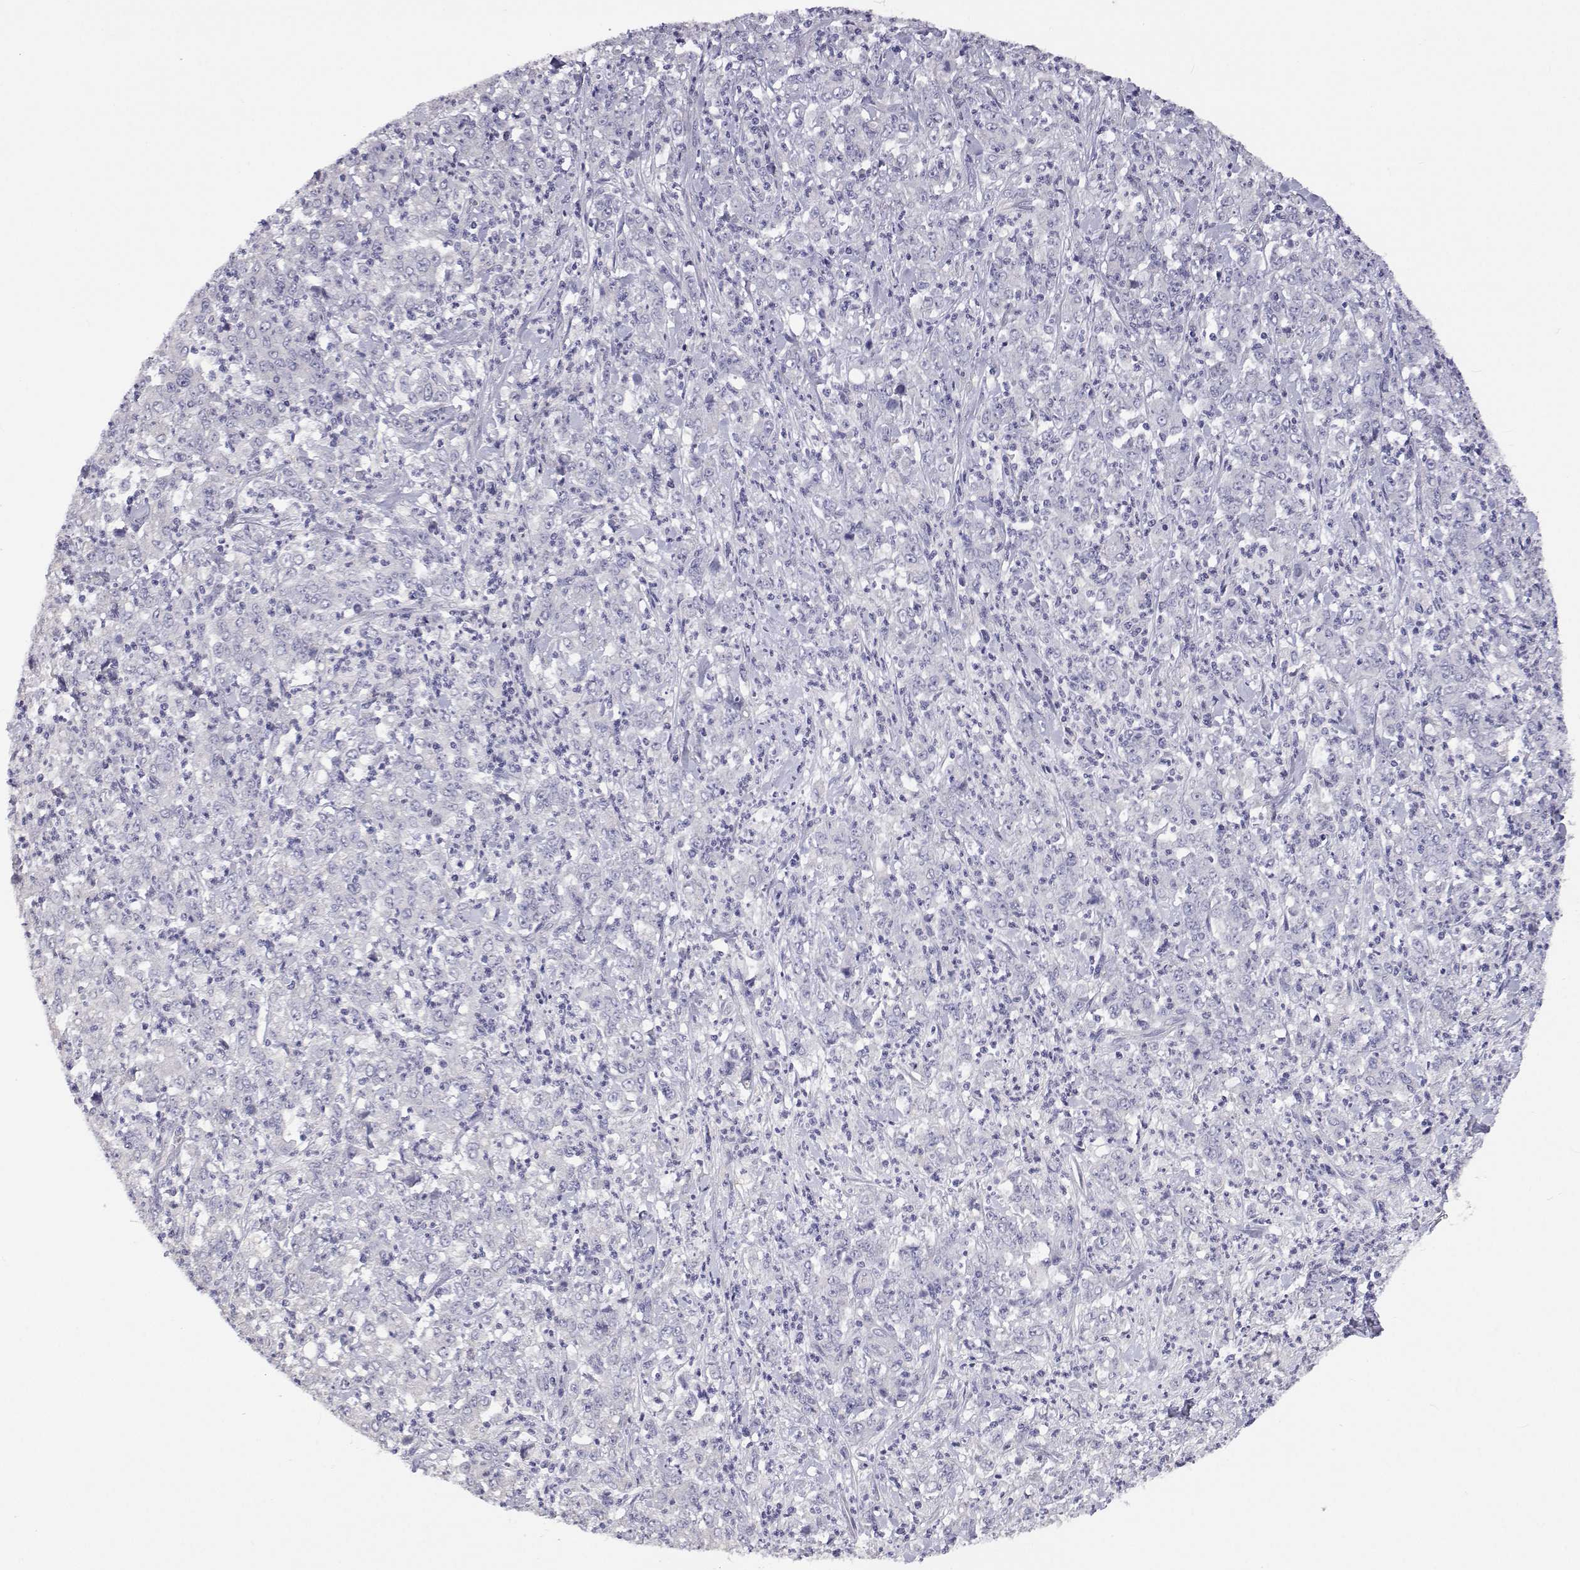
{"staining": {"intensity": "negative", "quantity": "none", "location": "none"}, "tissue": "stomach cancer", "cell_type": "Tumor cells", "image_type": "cancer", "snomed": [{"axis": "morphology", "description": "Adenocarcinoma, NOS"}, {"axis": "topography", "description": "Stomach, lower"}], "caption": "This is an immunohistochemistry image of human stomach cancer. There is no positivity in tumor cells.", "gene": "ANKRD65", "patient": {"sex": "female", "age": 71}}